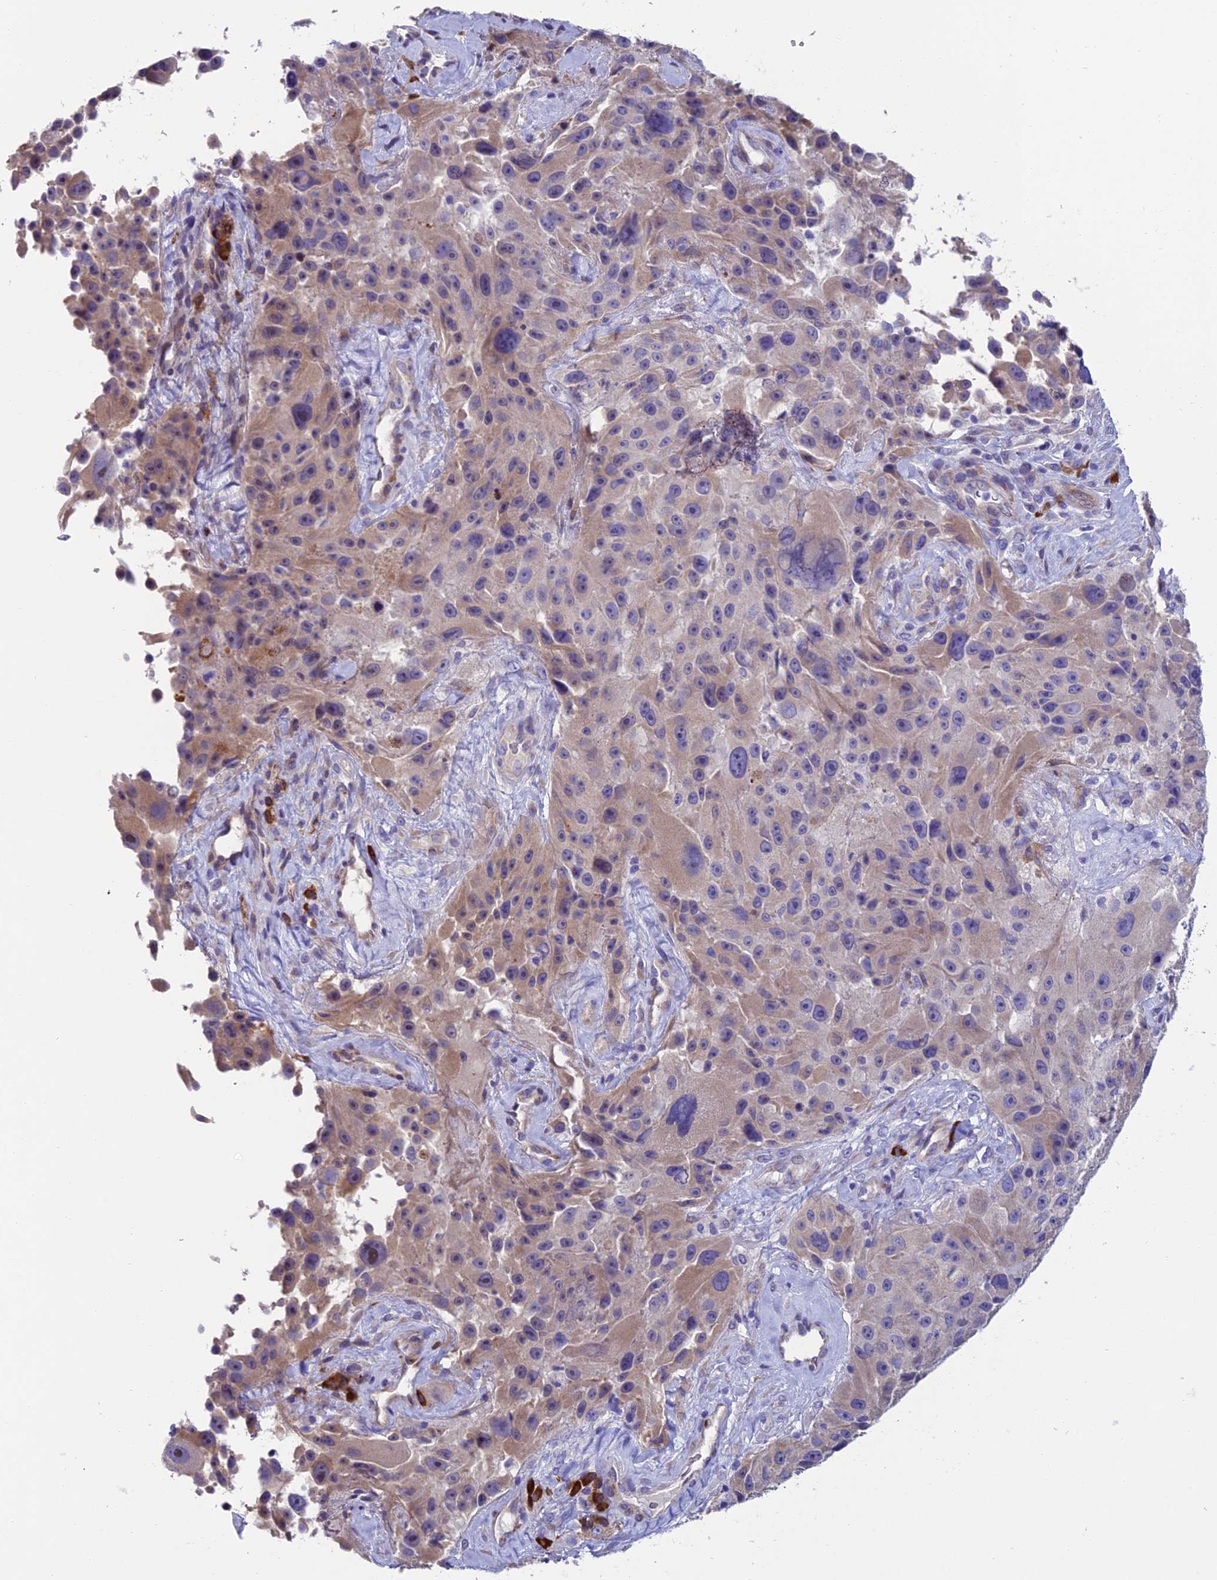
{"staining": {"intensity": "weak", "quantity": "25%-75%", "location": "cytoplasmic/membranous"}, "tissue": "melanoma", "cell_type": "Tumor cells", "image_type": "cancer", "snomed": [{"axis": "morphology", "description": "Malignant melanoma, Metastatic site"}, {"axis": "topography", "description": "Lymph node"}], "caption": "IHC histopathology image of neoplastic tissue: melanoma stained using immunohistochemistry displays low levels of weak protein expression localized specifically in the cytoplasmic/membranous of tumor cells, appearing as a cytoplasmic/membranous brown color.", "gene": "MACIR", "patient": {"sex": "male", "age": 62}}